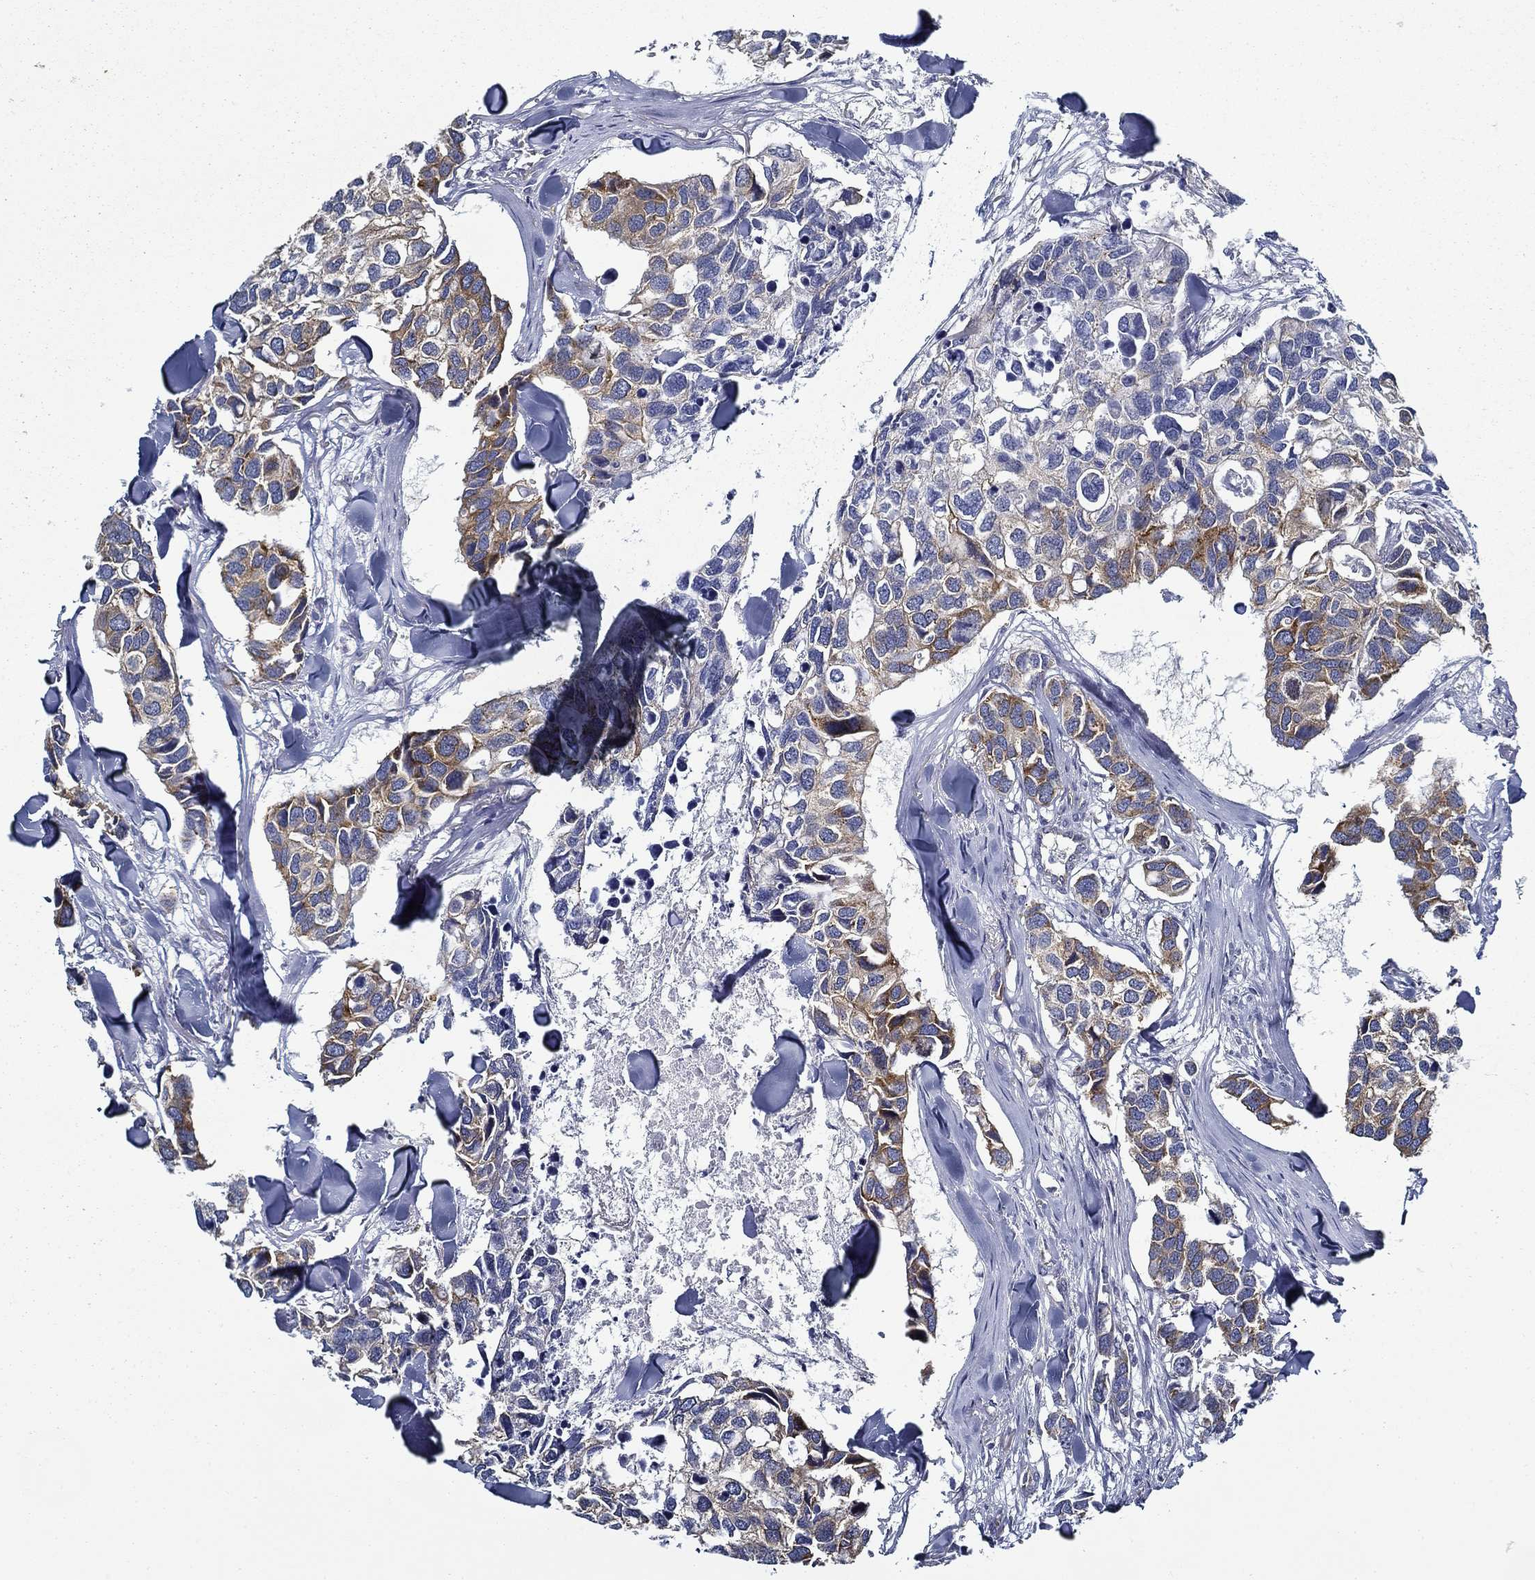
{"staining": {"intensity": "strong", "quantity": "<25%", "location": "cytoplasmic/membranous"}, "tissue": "breast cancer", "cell_type": "Tumor cells", "image_type": "cancer", "snomed": [{"axis": "morphology", "description": "Duct carcinoma"}, {"axis": "topography", "description": "Breast"}], "caption": "Immunohistochemistry (IHC) histopathology image of neoplastic tissue: breast intraductal carcinoma stained using immunohistochemistry displays medium levels of strong protein expression localized specifically in the cytoplasmic/membranous of tumor cells, appearing as a cytoplasmic/membranous brown color.", "gene": "FXR1", "patient": {"sex": "female", "age": 83}}